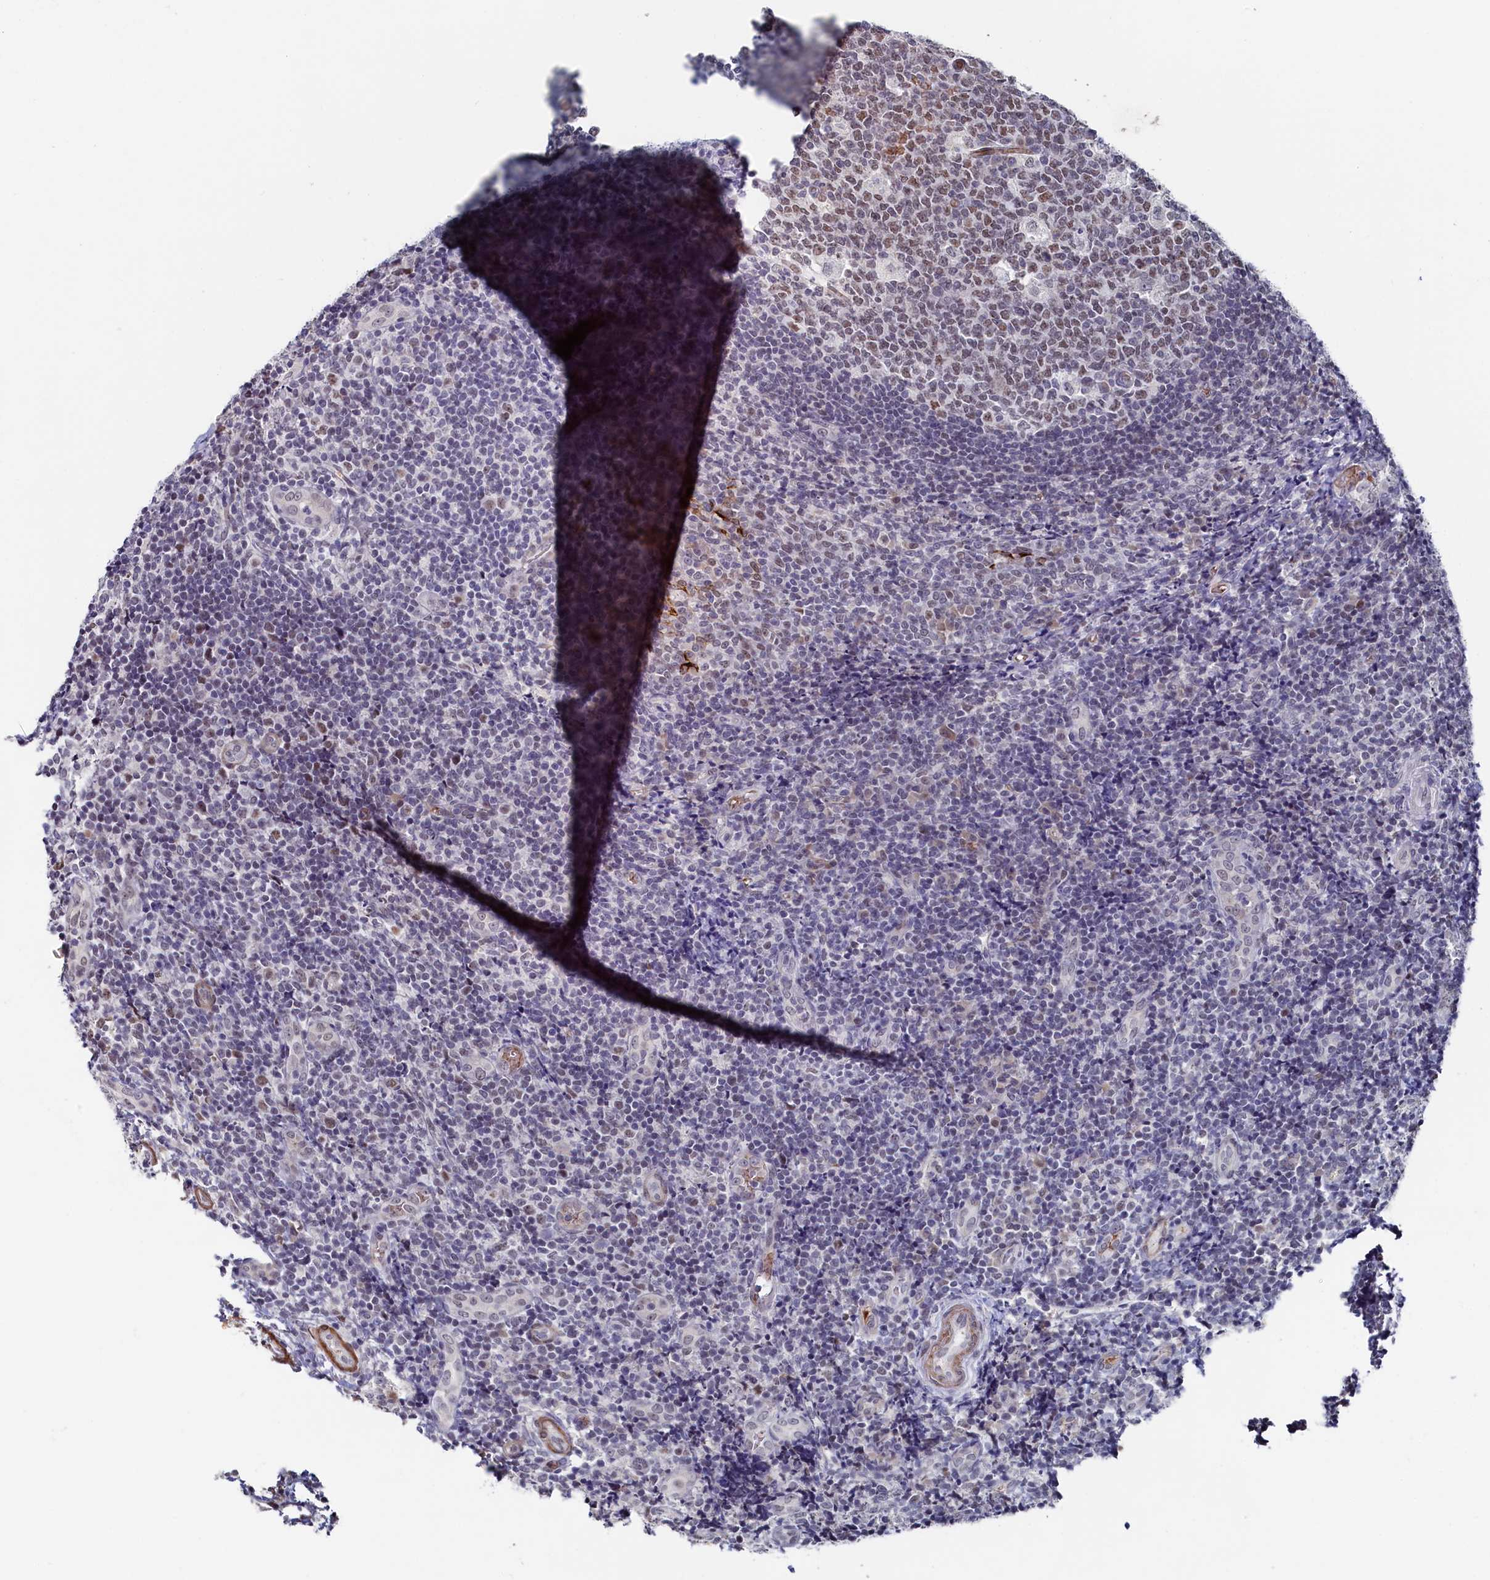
{"staining": {"intensity": "moderate", "quantity": "25%-75%", "location": "nuclear"}, "tissue": "tonsil", "cell_type": "Germinal center cells", "image_type": "normal", "snomed": [{"axis": "morphology", "description": "Normal tissue, NOS"}, {"axis": "topography", "description": "Tonsil"}], "caption": "Moderate nuclear staining for a protein is present in about 25%-75% of germinal center cells of unremarkable tonsil using immunohistochemistry.", "gene": "TIGD4", "patient": {"sex": "female", "age": 19}}